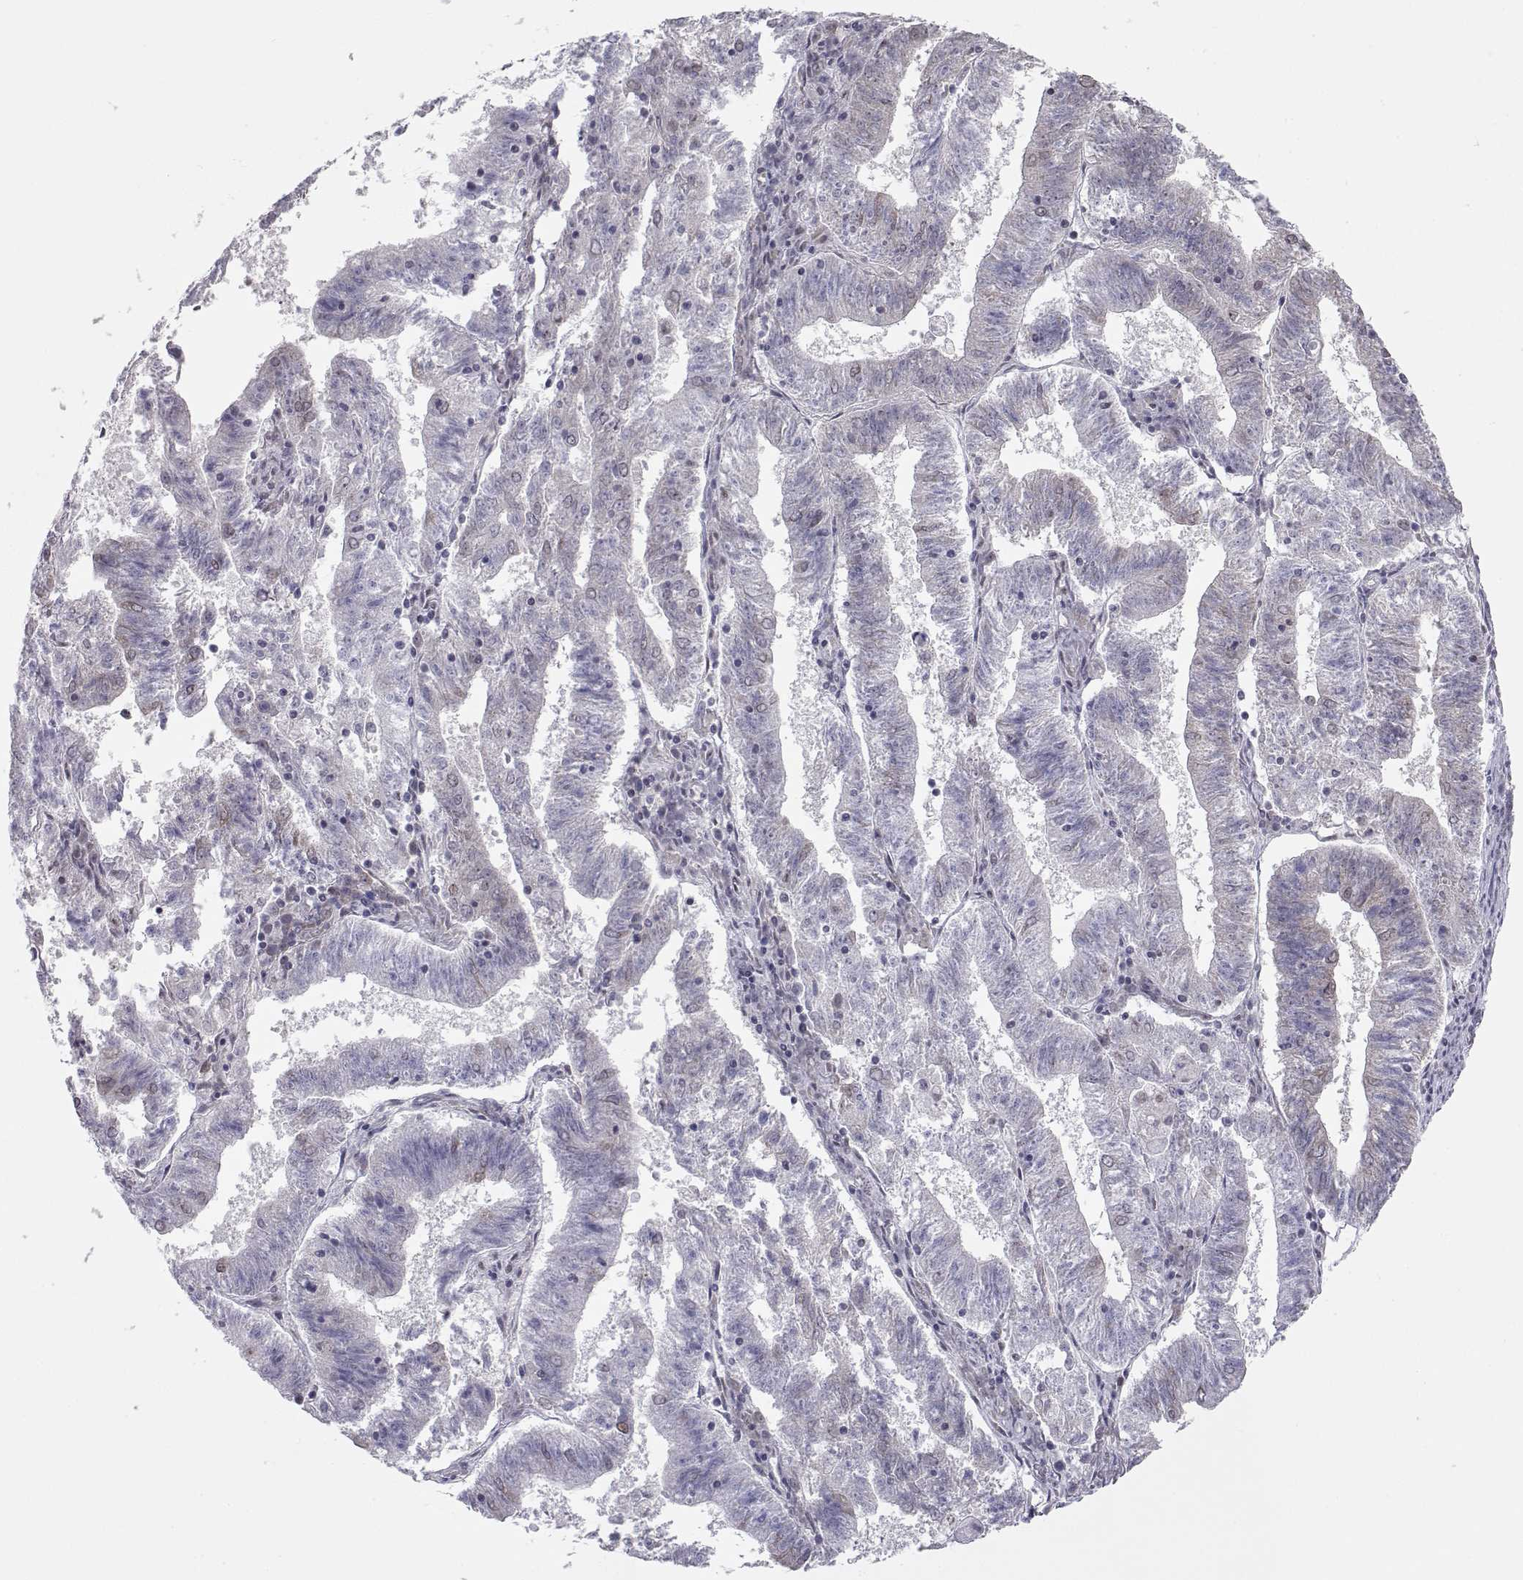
{"staining": {"intensity": "negative", "quantity": "none", "location": "none"}, "tissue": "endometrial cancer", "cell_type": "Tumor cells", "image_type": "cancer", "snomed": [{"axis": "morphology", "description": "Adenocarcinoma, NOS"}, {"axis": "topography", "description": "Endometrium"}], "caption": "Tumor cells are negative for brown protein staining in endometrial cancer (adenocarcinoma).", "gene": "SIX6", "patient": {"sex": "female", "age": 82}}